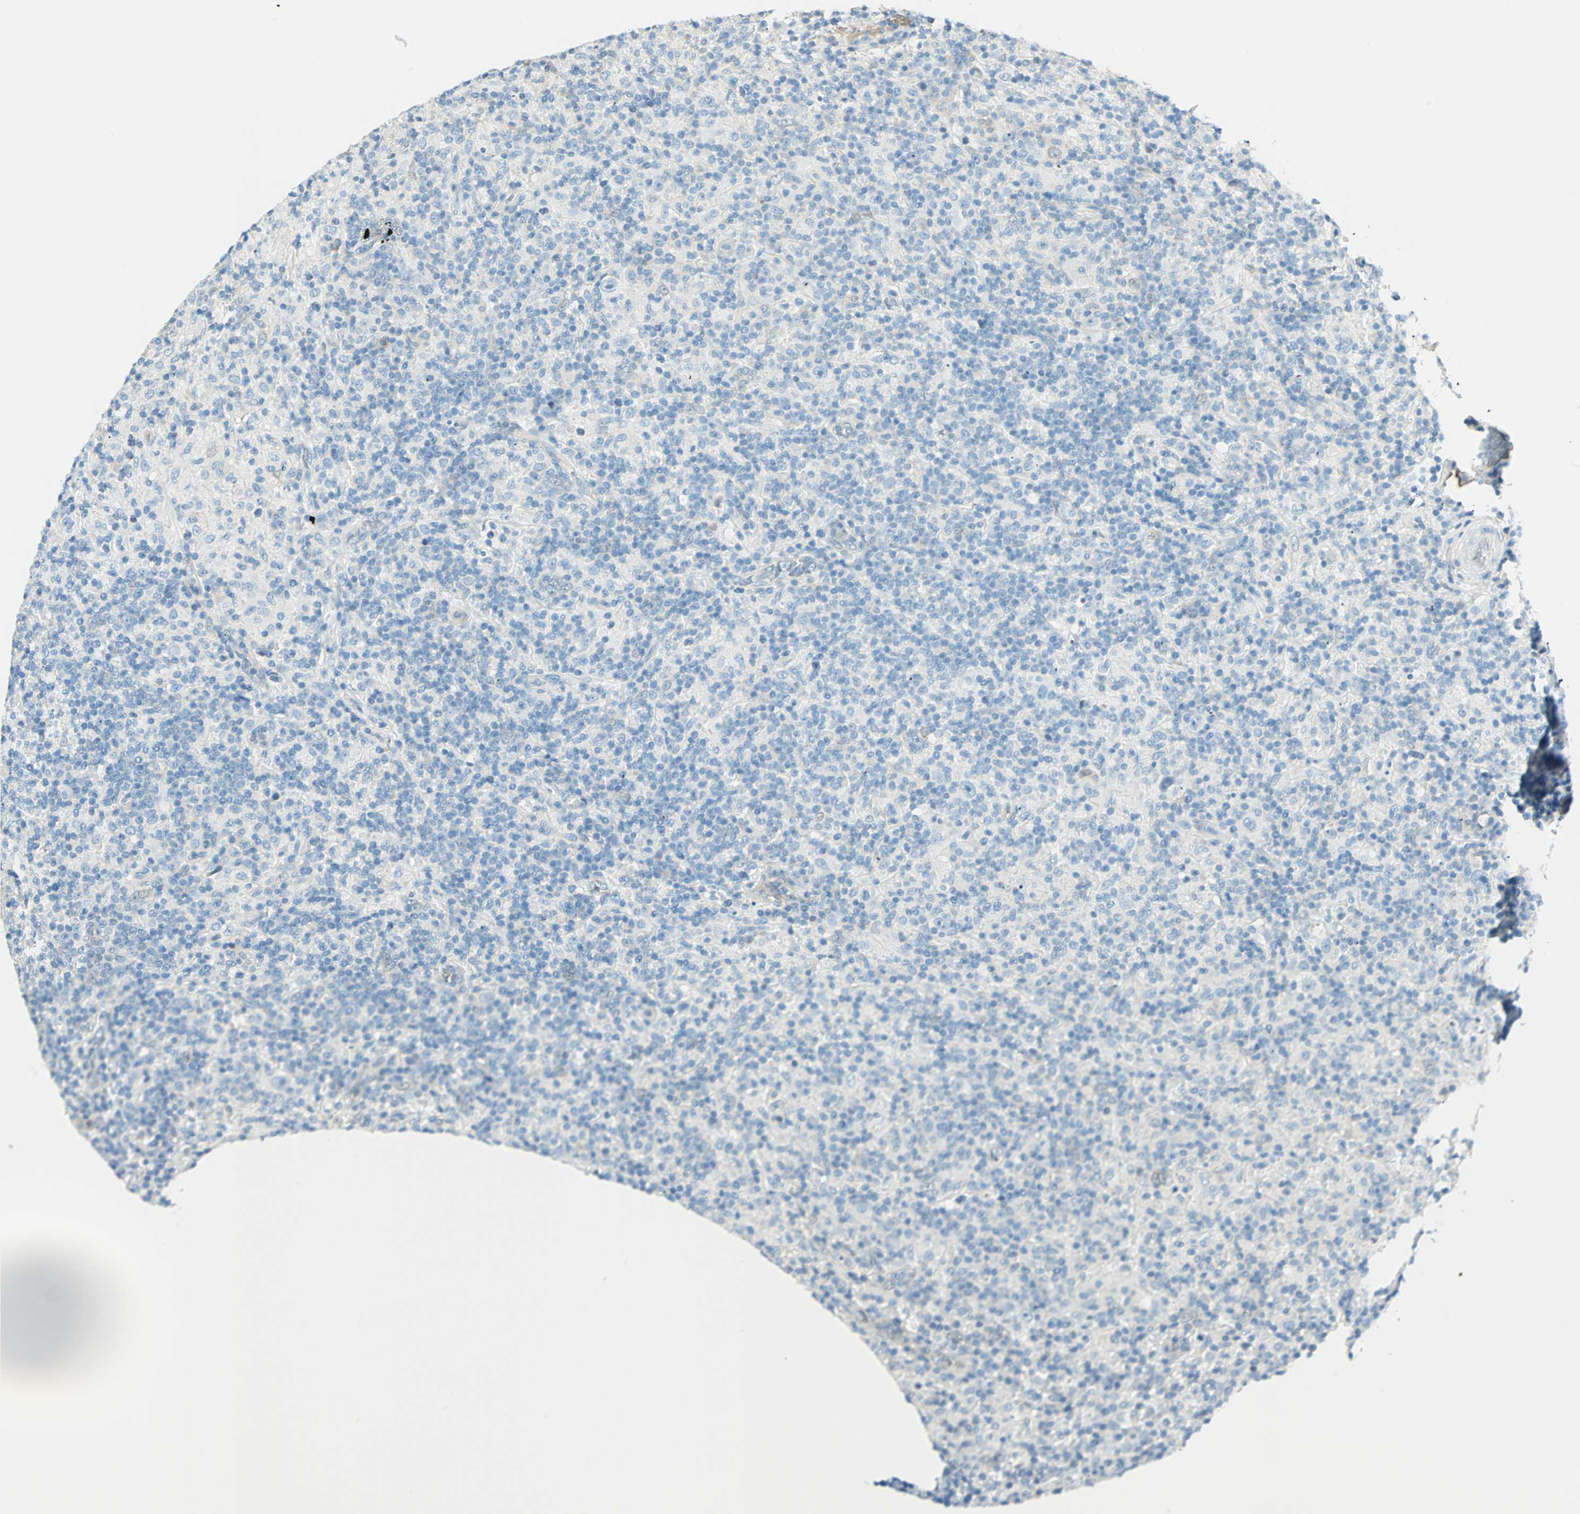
{"staining": {"intensity": "negative", "quantity": "none", "location": "none"}, "tissue": "lymphoma", "cell_type": "Tumor cells", "image_type": "cancer", "snomed": [{"axis": "morphology", "description": "Hodgkin's disease, NOS"}, {"axis": "topography", "description": "Lymph node"}], "caption": "Photomicrograph shows no significant protein expression in tumor cells of Hodgkin's disease. (DAB immunohistochemistry visualized using brightfield microscopy, high magnification).", "gene": "S100A1", "patient": {"sex": "male", "age": 70}}